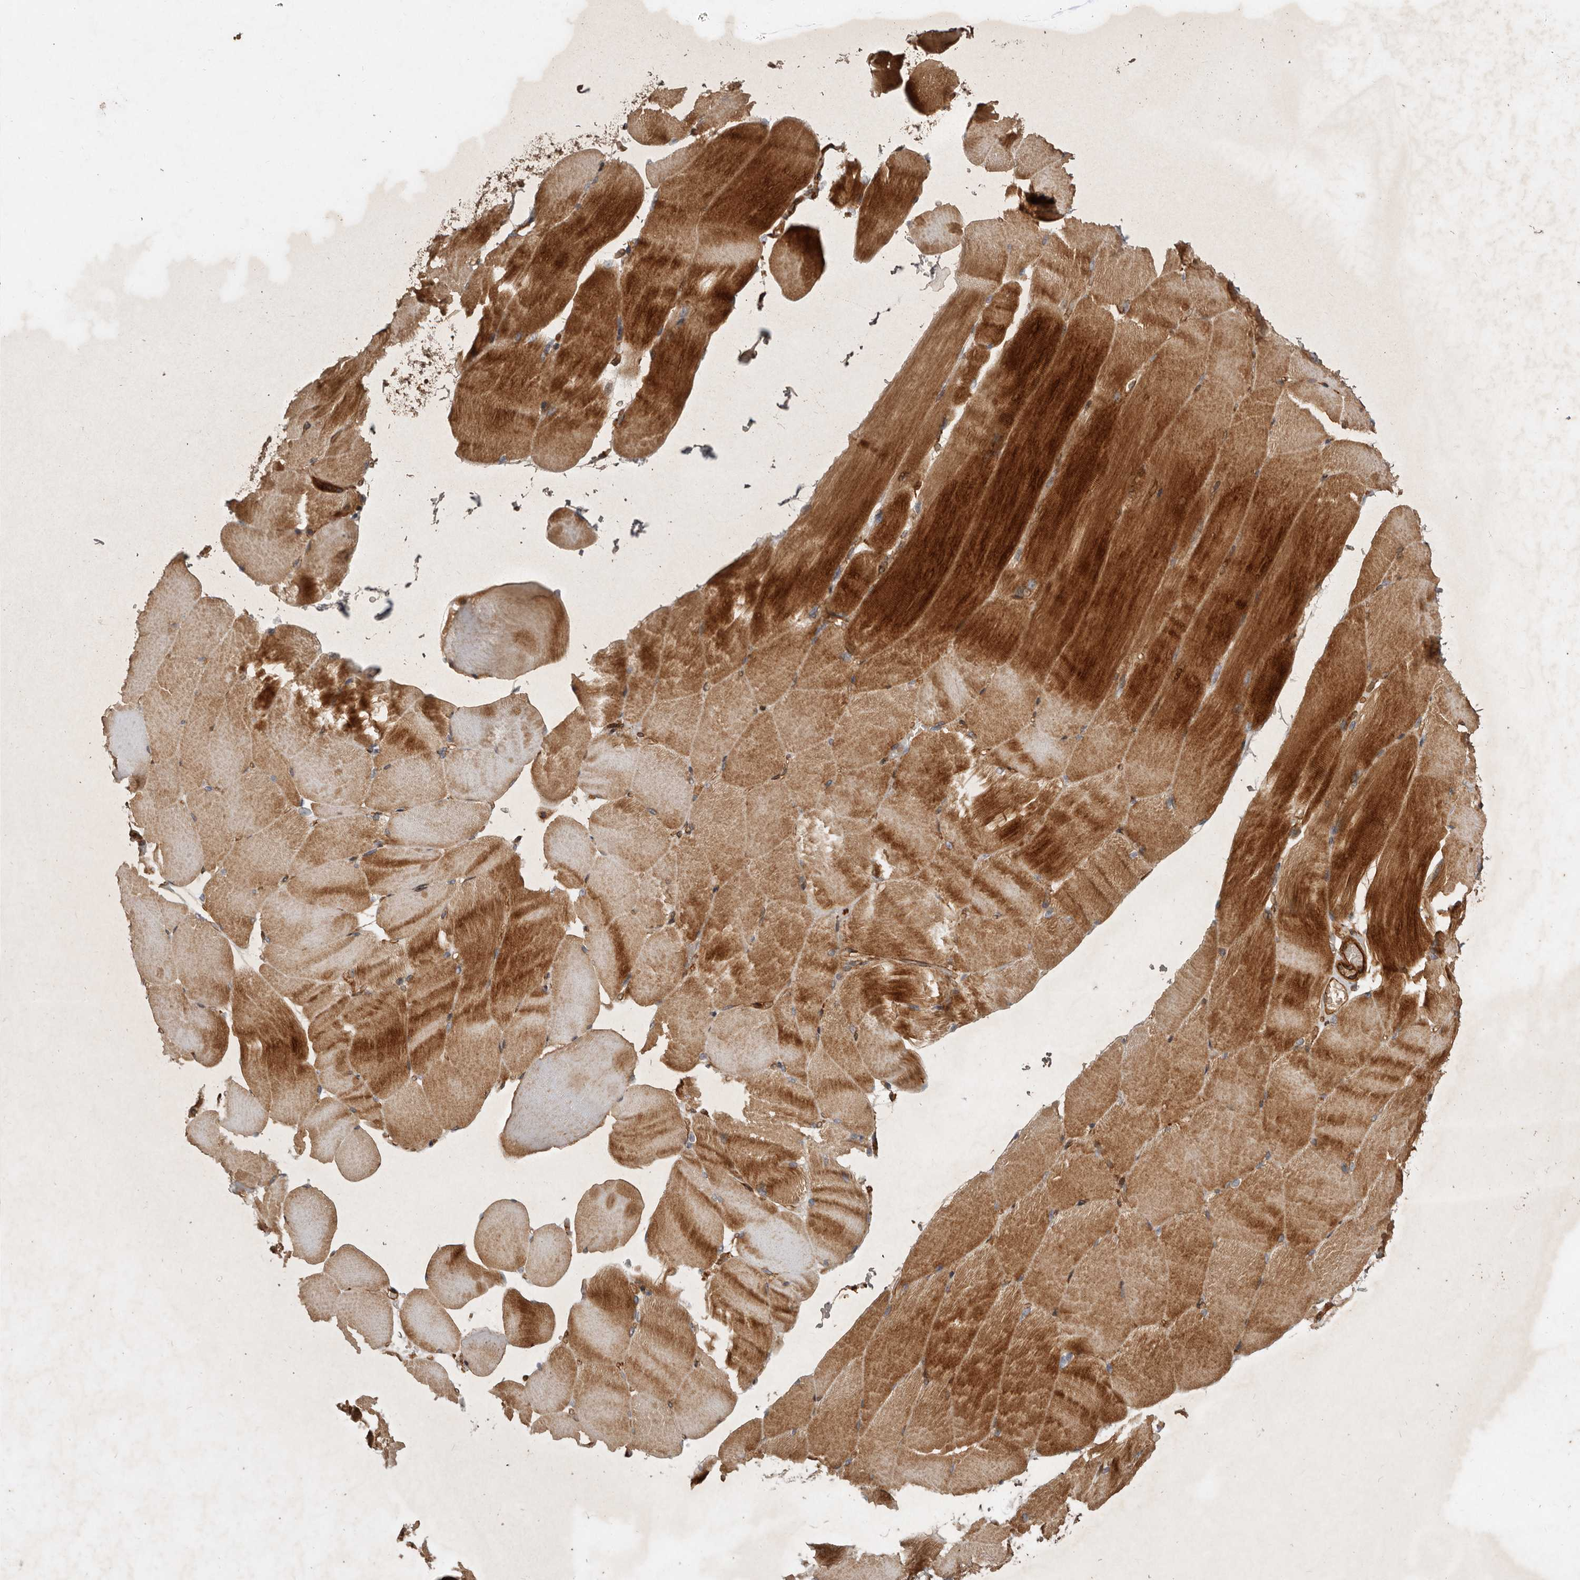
{"staining": {"intensity": "moderate", "quantity": ">75%", "location": "cytoplasmic/membranous"}, "tissue": "skeletal muscle", "cell_type": "Myocytes", "image_type": "normal", "snomed": [{"axis": "morphology", "description": "Normal tissue, NOS"}, {"axis": "topography", "description": "Skeletal muscle"}, {"axis": "topography", "description": "Parathyroid gland"}], "caption": "A brown stain shows moderate cytoplasmic/membranous staining of a protein in myocytes of normal human skeletal muscle.", "gene": "STK36", "patient": {"sex": "female", "age": 37}}